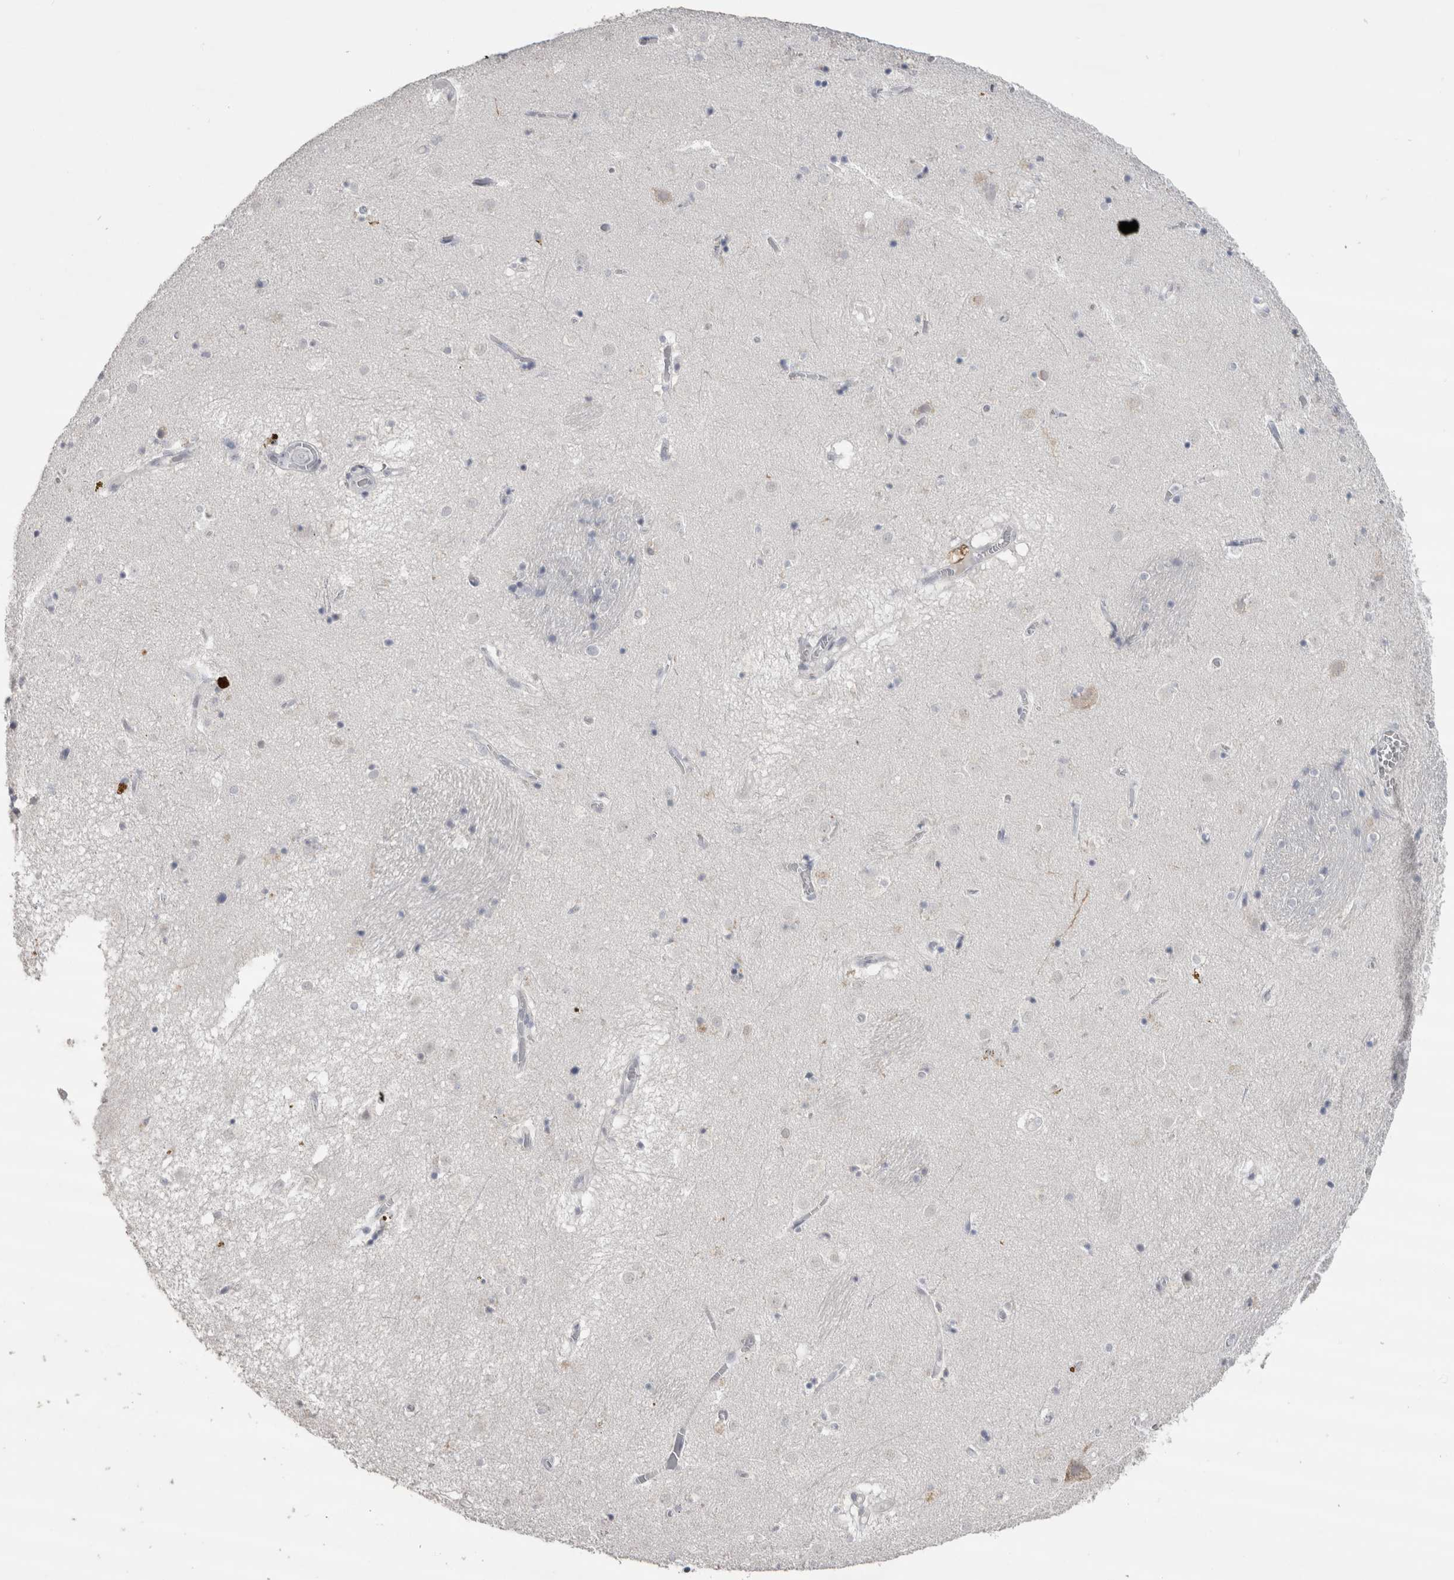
{"staining": {"intensity": "negative", "quantity": "none", "location": "none"}, "tissue": "caudate", "cell_type": "Glial cells", "image_type": "normal", "snomed": [{"axis": "morphology", "description": "Normal tissue, NOS"}, {"axis": "topography", "description": "Lateral ventricle wall"}], "caption": "DAB immunohistochemical staining of benign caudate exhibits no significant staining in glial cells.", "gene": "CDH17", "patient": {"sex": "male", "age": 70}}